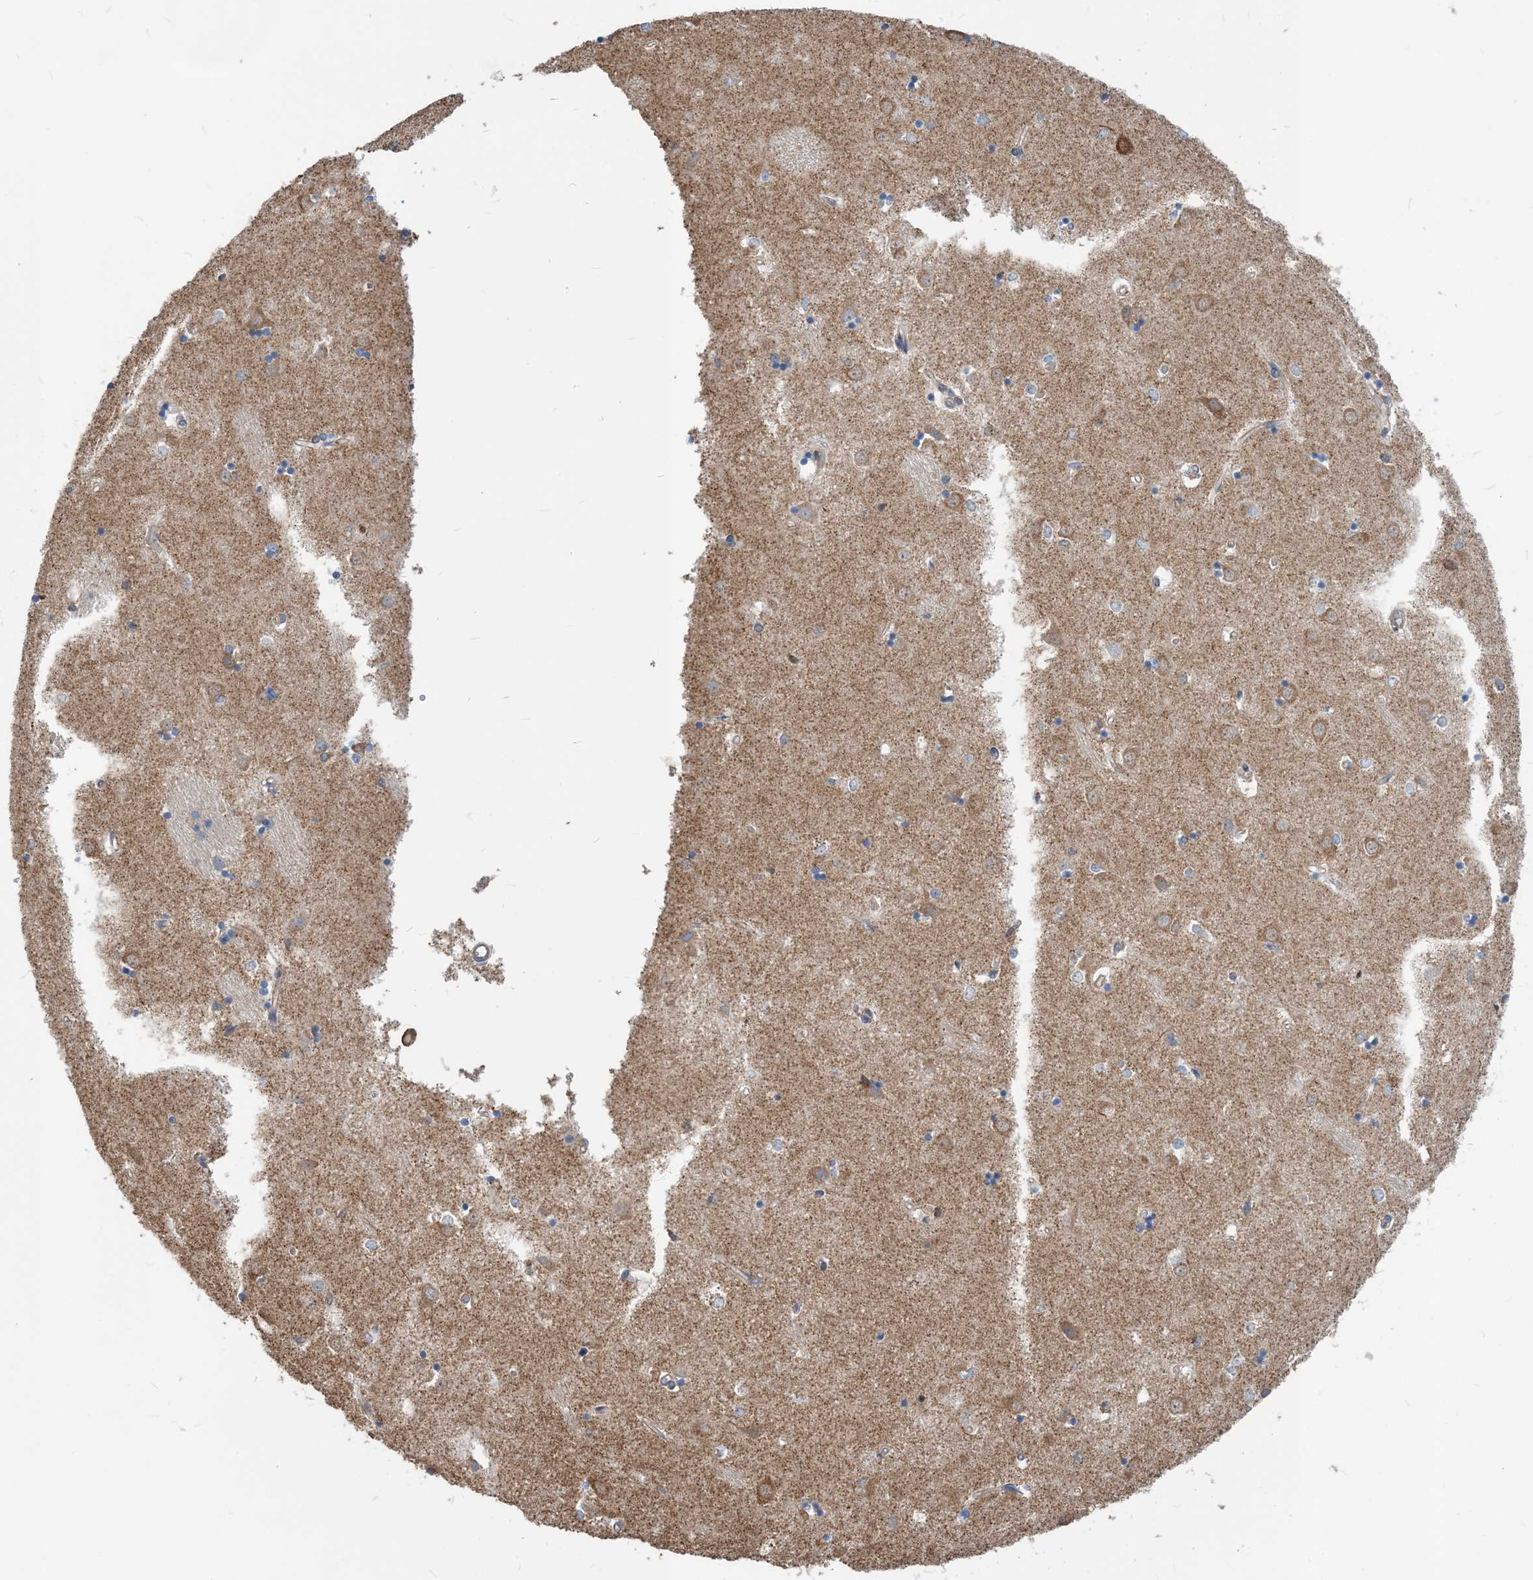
{"staining": {"intensity": "negative", "quantity": "none", "location": "none"}, "tissue": "caudate", "cell_type": "Glial cells", "image_type": "normal", "snomed": [{"axis": "morphology", "description": "Normal tissue, NOS"}, {"axis": "topography", "description": "Lateral ventricle wall"}], "caption": "This is a micrograph of IHC staining of normal caudate, which shows no expression in glial cells. The staining was performed using DAB to visualize the protein expression in brown, while the nuclei were stained in blue with hematoxylin (Magnification: 20x).", "gene": "PARVG", "patient": {"sex": "male", "age": 45}}